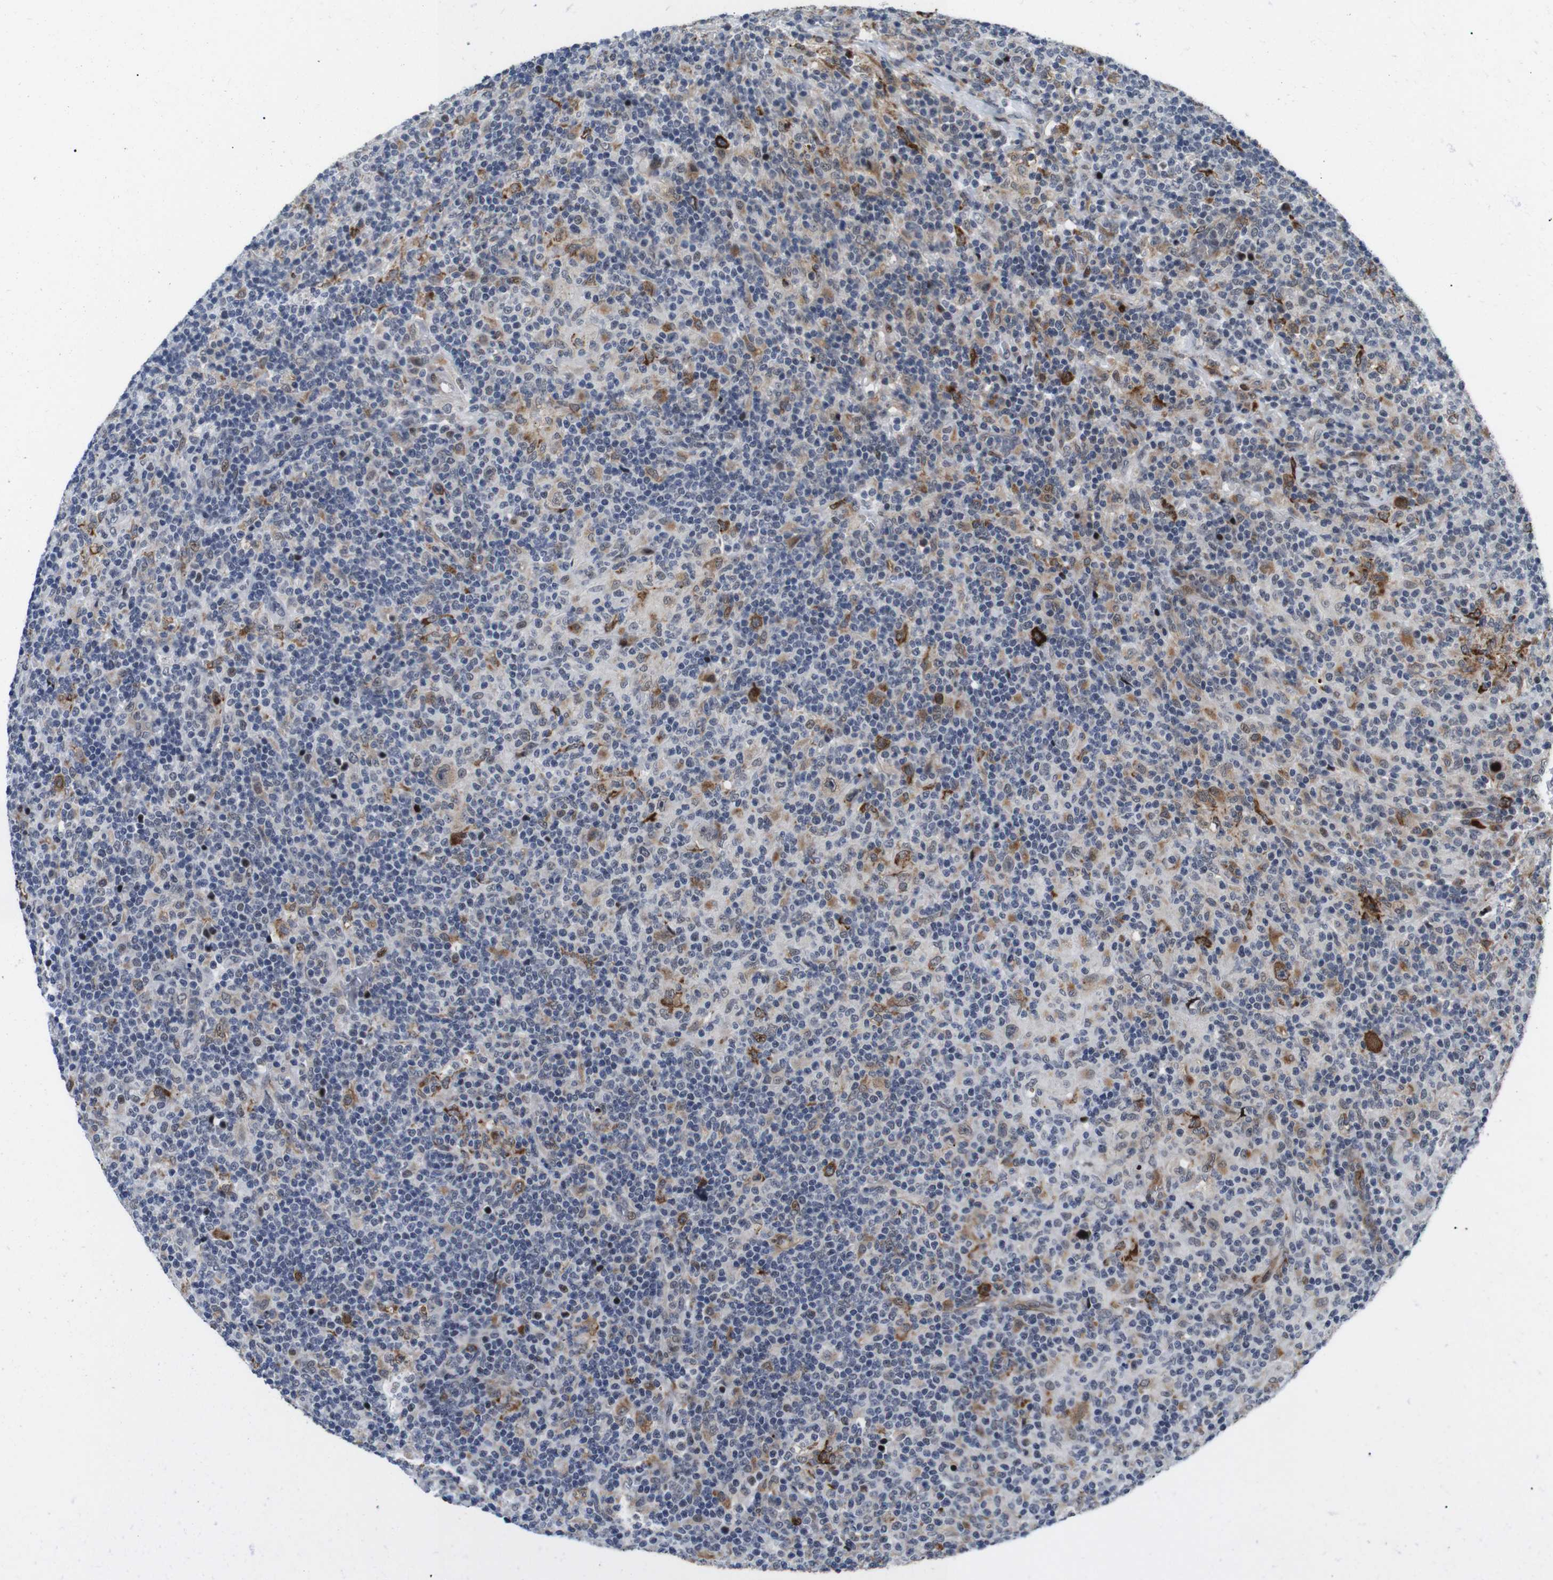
{"staining": {"intensity": "strong", "quantity": ">75%", "location": "cytoplasmic/membranous"}, "tissue": "lymphoma", "cell_type": "Tumor cells", "image_type": "cancer", "snomed": [{"axis": "morphology", "description": "Hodgkin's disease, NOS"}, {"axis": "topography", "description": "Lymph node"}], "caption": "DAB (3,3'-diaminobenzidine) immunohistochemical staining of Hodgkin's disease shows strong cytoplasmic/membranous protein staining in approximately >75% of tumor cells.", "gene": "EIF4G1", "patient": {"sex": "male", "age": 70}}